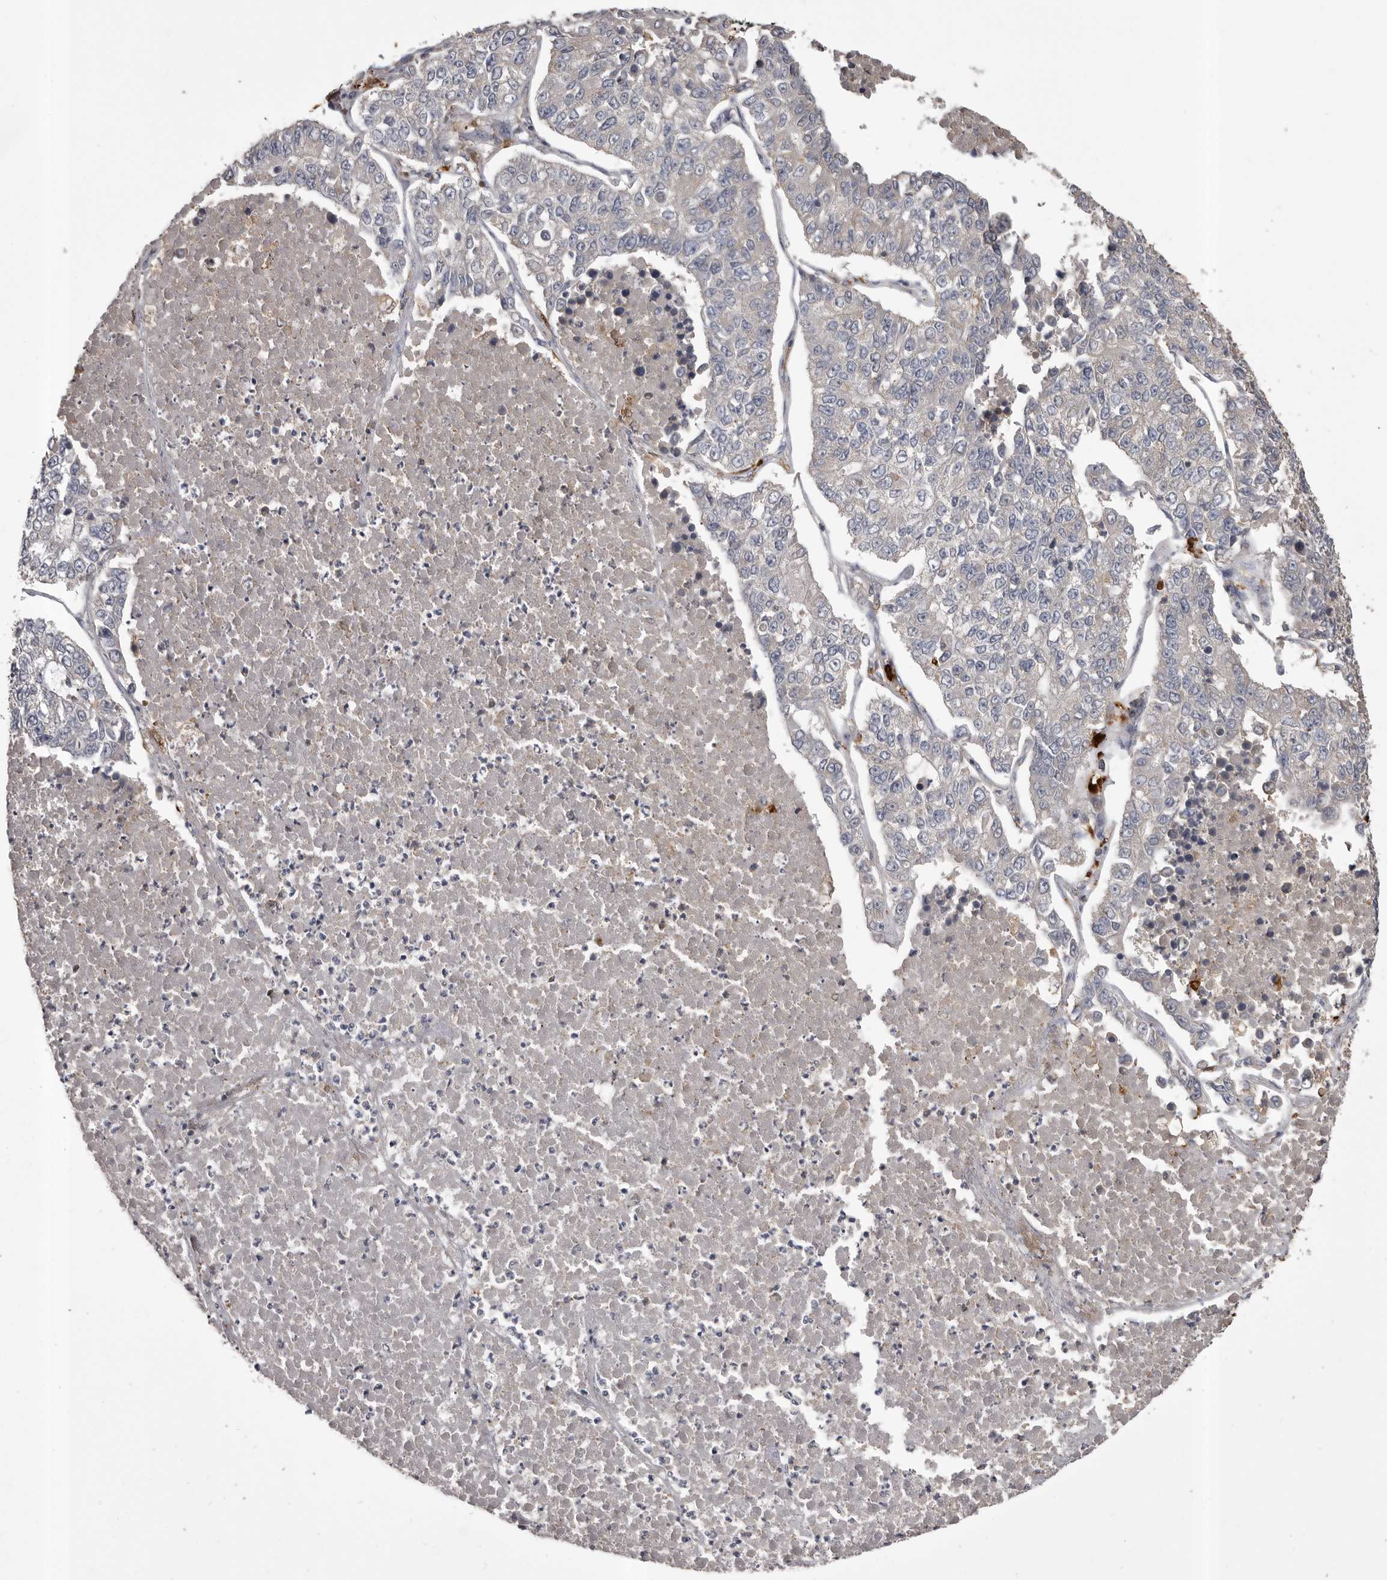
{"staining": {"intensity": "negative", "quantity": "none", "location": "none"}, "tissue": "lung cancer", "cell_type": "Tumor cells", "image_type": "cancer", "snomed": [{"axis": "morphology", "description": "Adenocarcinoma, NOS"}, {"axis": "topography", "description": "Lung"}], "caption": "Tumor cells show no significant protein staining in lung cancer (adenocarcinoma).", "gene": "CMTM6", "patient": {"sex": "male", "age": 49}}